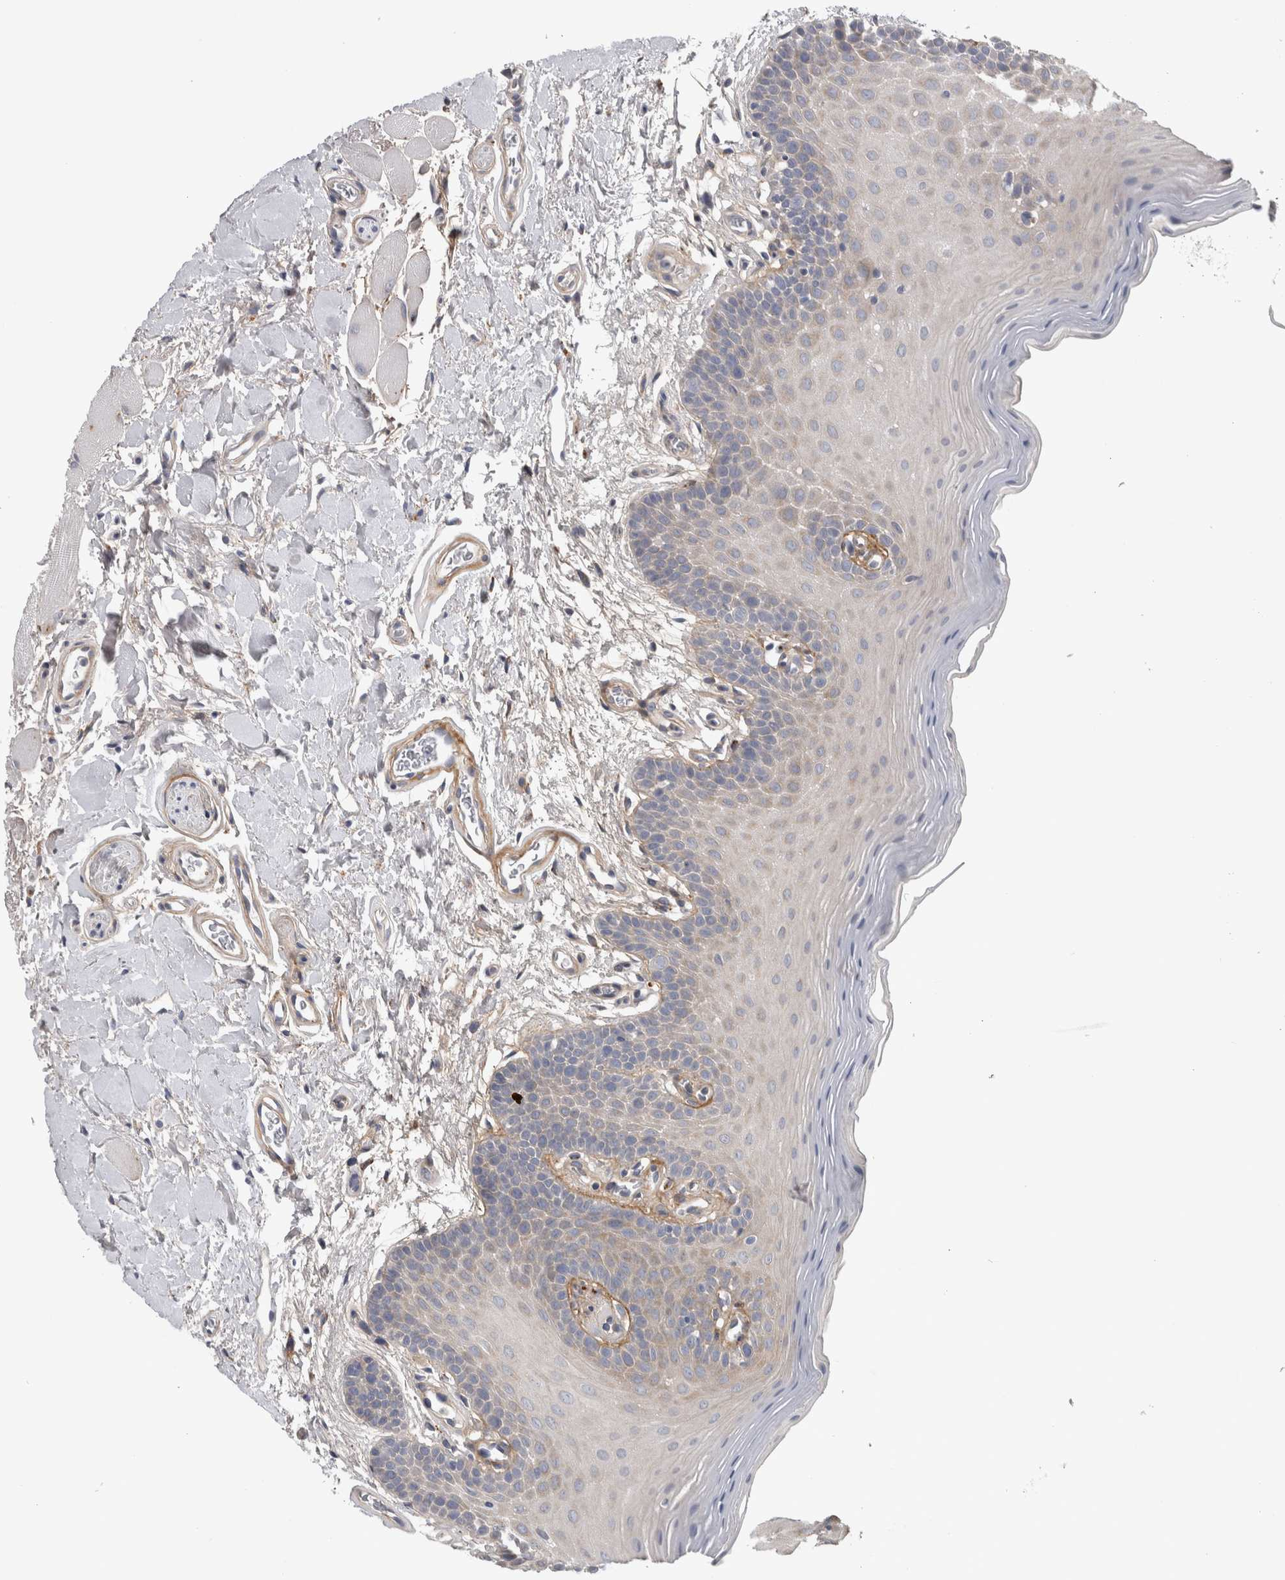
{"staining": {"intensity": "weak", "quantity": "25%-75%", "location": "cytoplasmic/membranous"}, "tissue": "oral mucosa", "cell_type": "Squamous epithelial cells", "image_type": "normal", "snomed": [{"axis": "morphology", "description": "Normal tissue, NOS"}, {"axis": "topography", "description": "Oral tissue"}], "caption": "Oral mucosa stained with DAB (3,3'-diaminobenzidine) immunohistochemistry demonstrates low levels of weak cytoplasmic/membranous staining in approximately 25%-75% of squamous epithelial cells.", "gene": "ATXN2", "patient": {"sex": "male", "age": 62}}